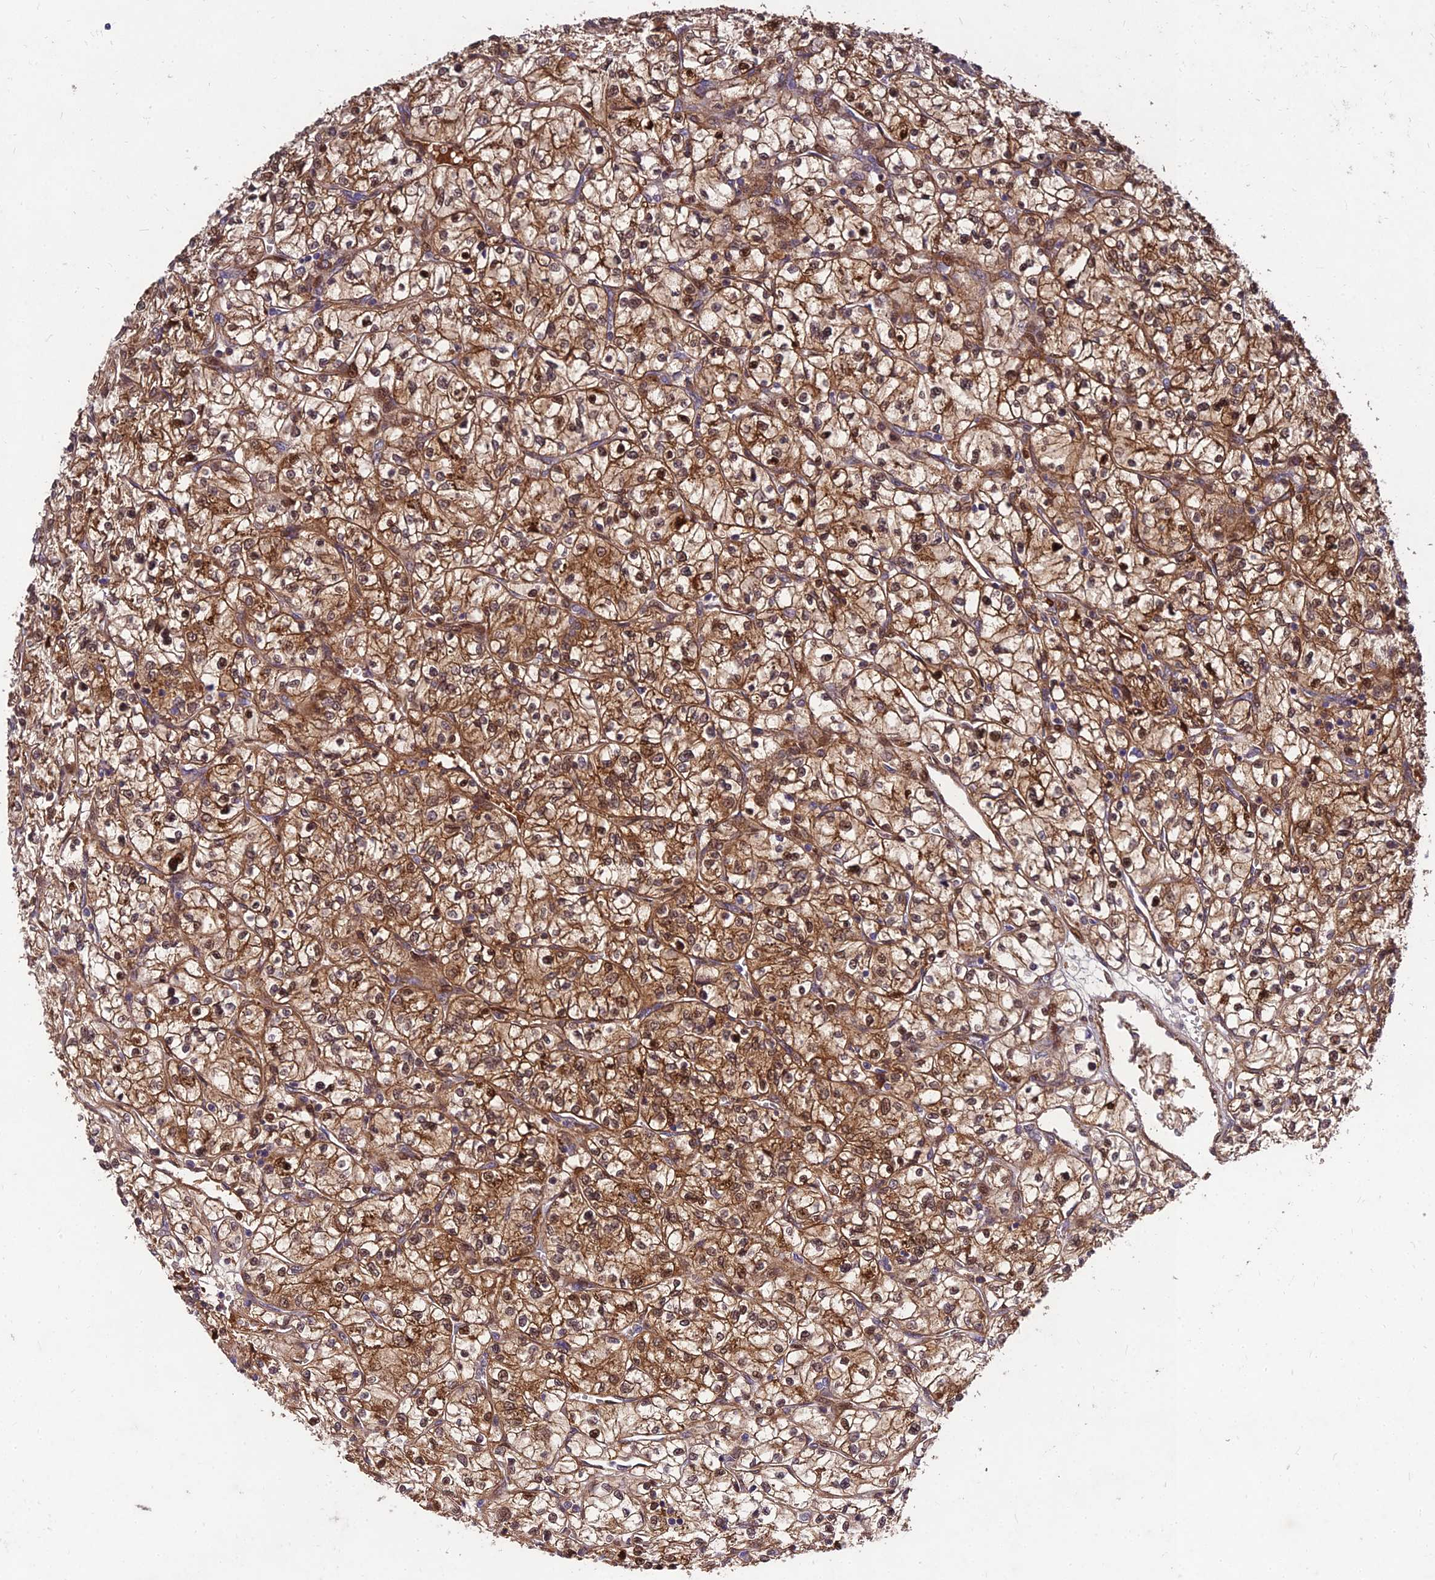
{"staining": {"intensity": "moderate", "quantity": ">75%", "location": "cytoplasmic/membranous,nuclear"}, "tissue": "renal cancer", "cell_type": "Tumor cells", "image_type": "cancer", "snomed": [{"axis": "morphology", "description": "Adenocarcinoma, NOS"}, {"axis": "topography", "description": "Kidney"}], "caption": "Immunohistochemical staining of human renal cancer (adenocarcinoma) displays medium levels of moderate cytoplasmic/membranous and nuclear expression in about >75% of tumor cells. The staining was performed using DAB (3,3'-diaminobenzidine), with brown indicating positive protein expression. Nuclei are stained blue with hematoxylin.", "gene": "MKKS", "patient": {"sex": "female", "age": 64}}